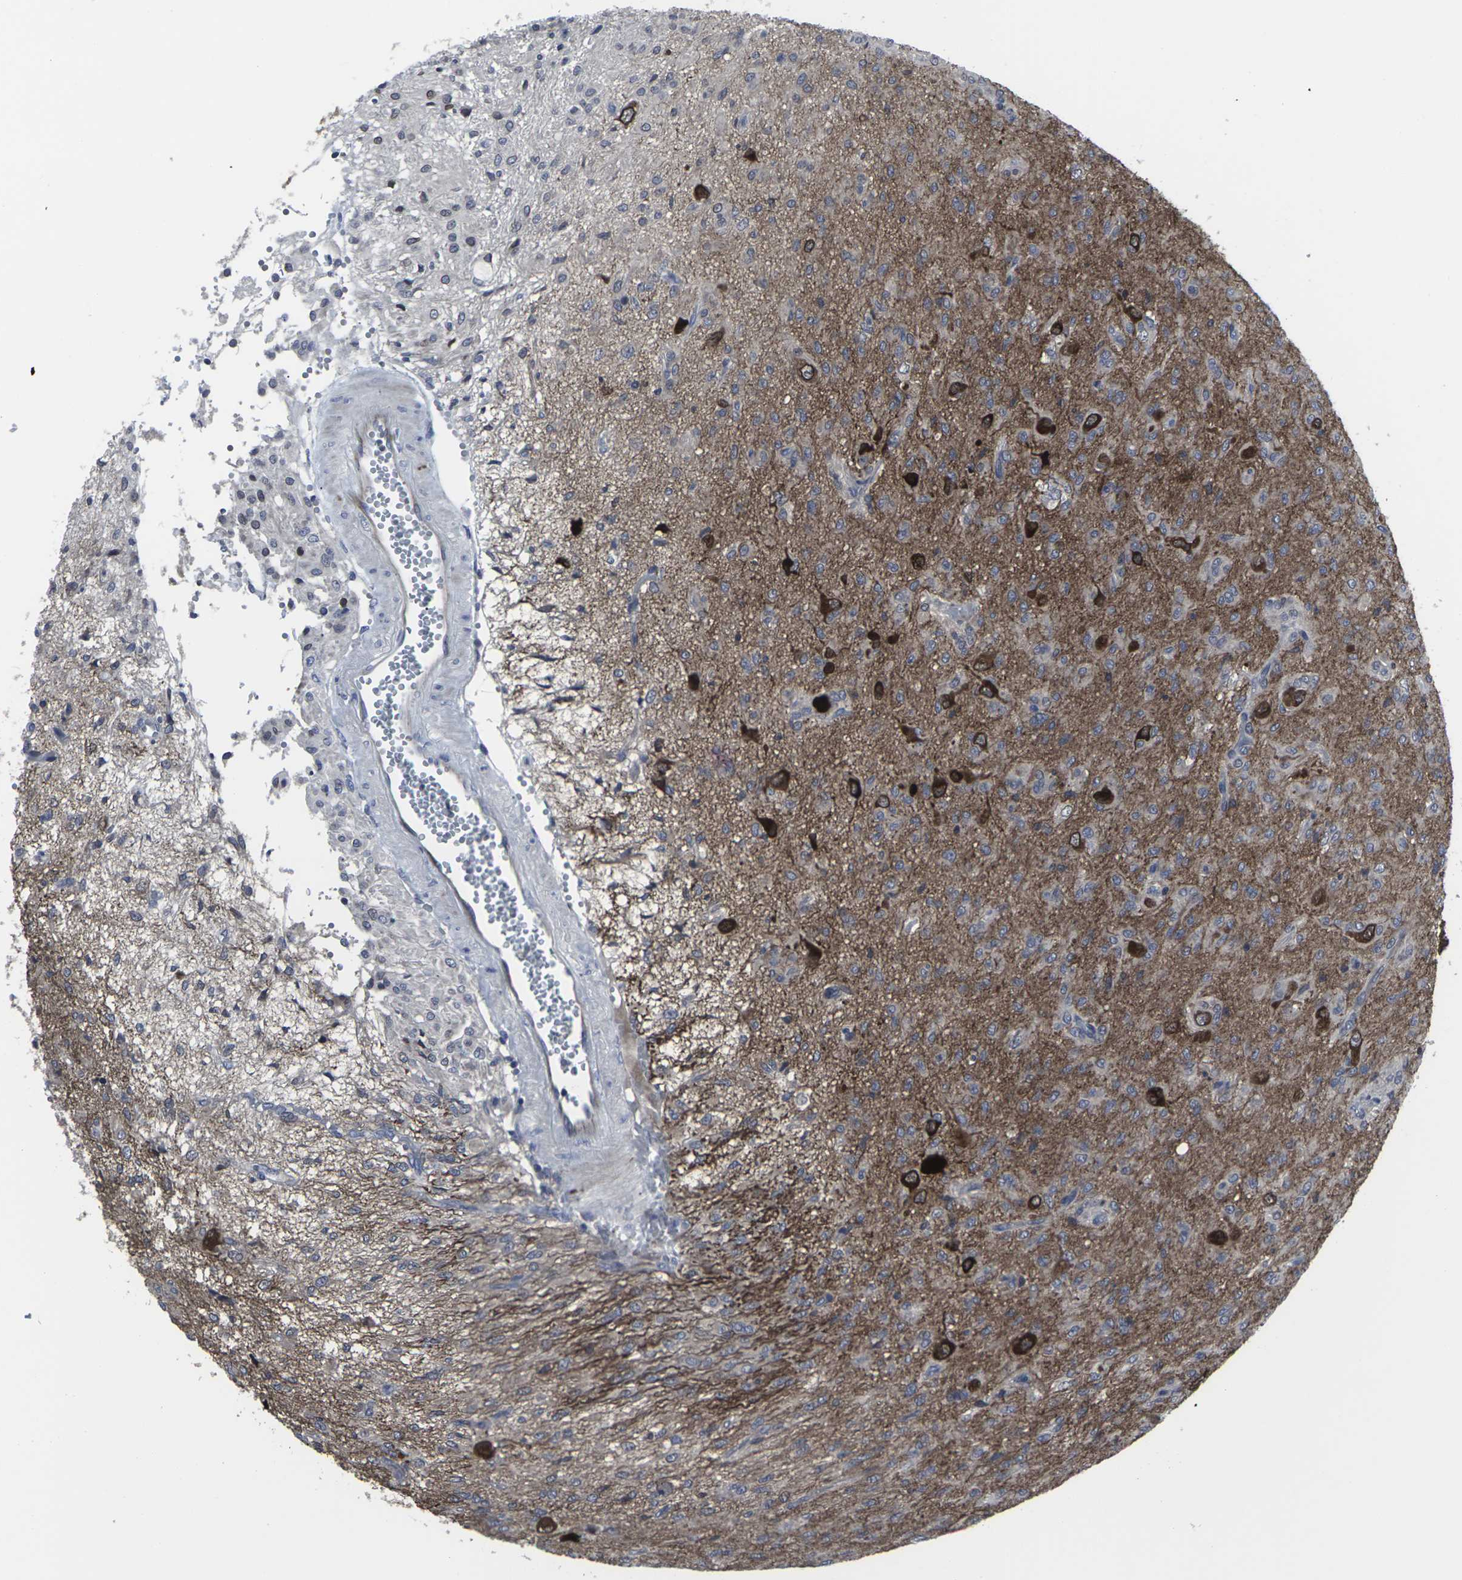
{"staining": {"intensity": "strong", "quantity": "<25%", "location": "cytoplasmic/membranous"}, "tissue": "glioma", "cell_type": "Tumor cells", "image_type": "cancer", "snomed": [{"axis": "morphology", "description": "Glioma, malignant, High grade"}, {"axis": "topography", "description": "Brain"}], "caption": "Protein analysis of high-grade glioma (malignant) tissue shows strong cytoplasmic/membranous expression in about <25% of tumor cells.", "gene": "HPRT1", "patient": {"sex": "female", "age": 59}}